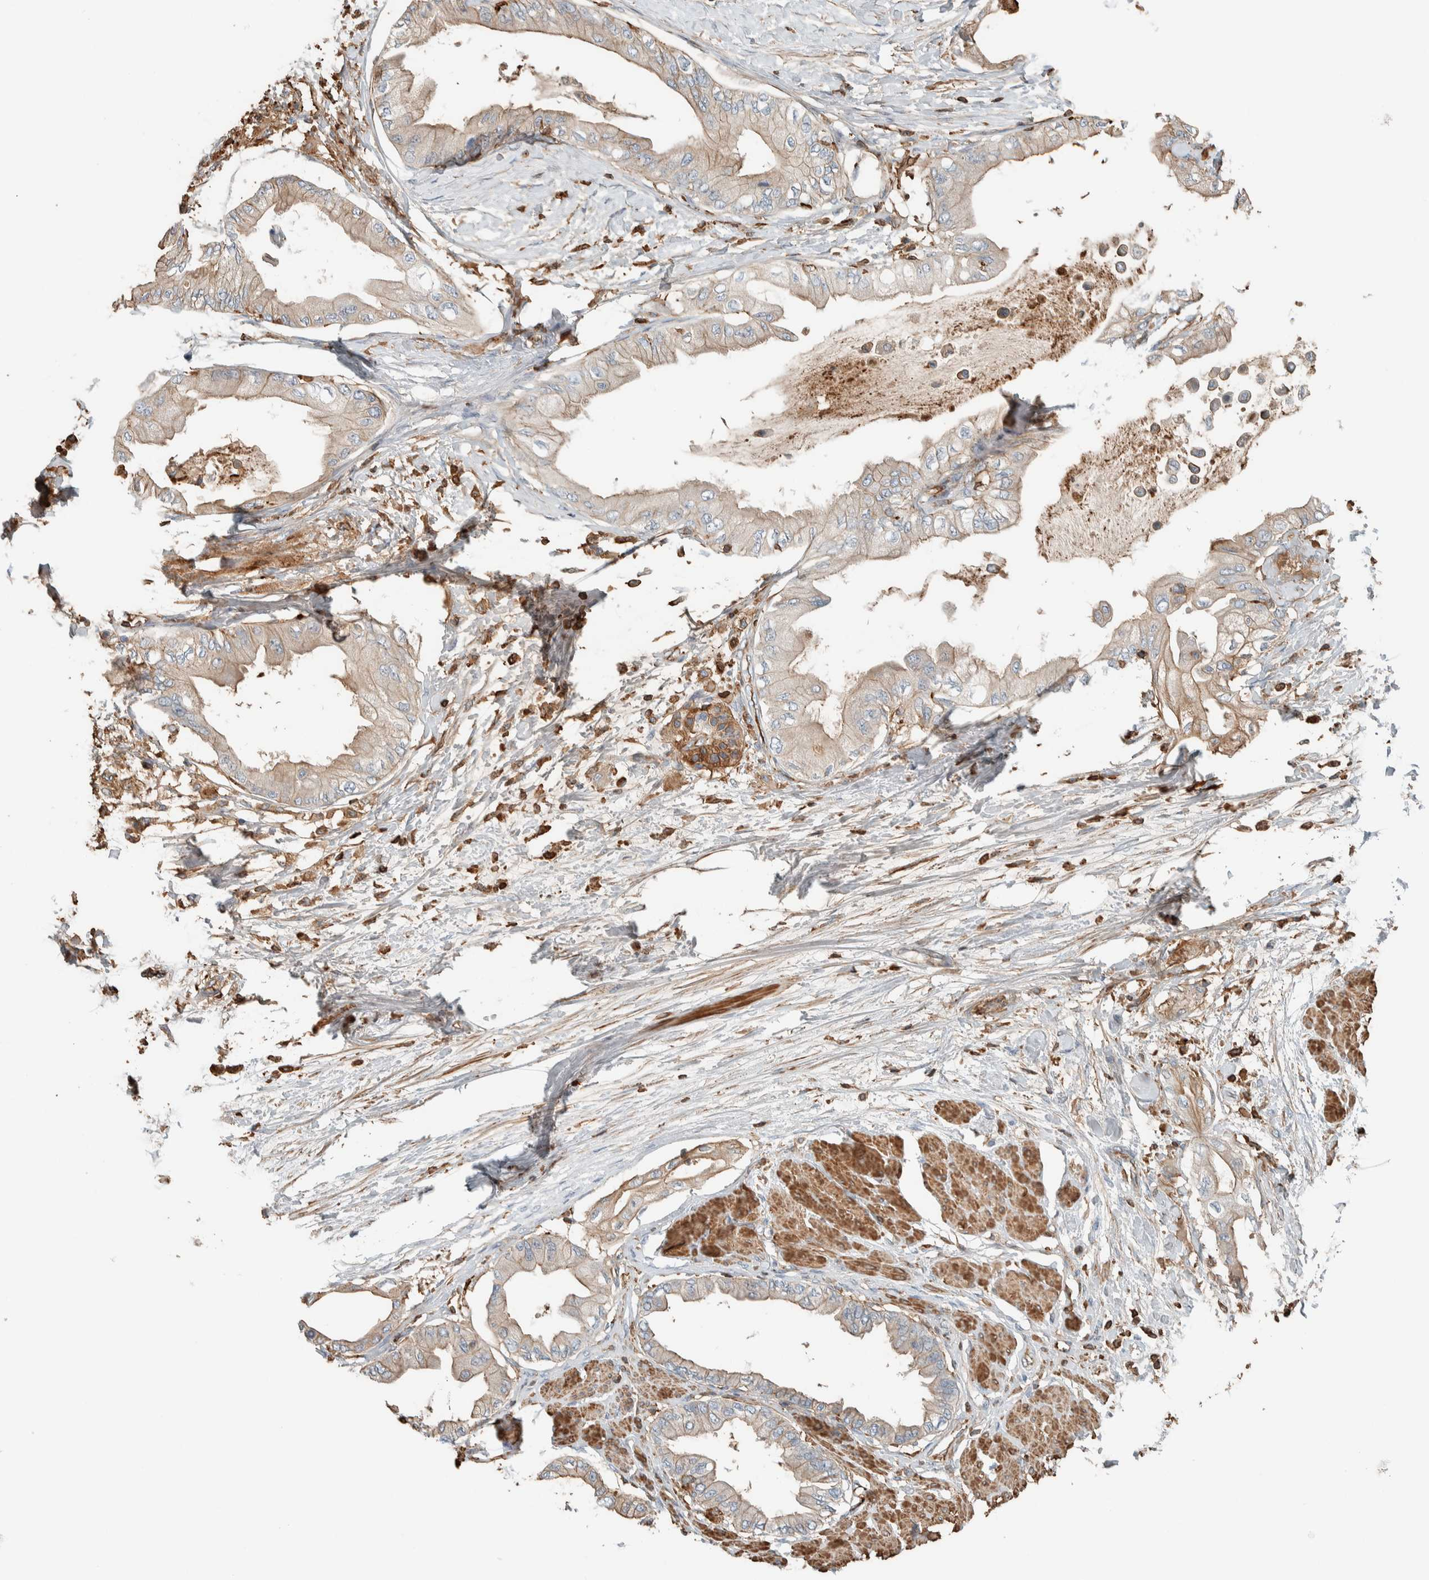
{"staining": {"intensity": "weak", "quantity": ">75%", "location": "cytoplasmic/membranous"}, "tissue": "pancreatic cancer", "cell_type": "Tumor cells", "image_type": "cancer", "snomed": [{"axis": "morphology", "description": "Normal tissue, NOS"}, {"axis": "morphology", "description": "Adenocarcinoma, NOS"}, {"axis": "topography", "description": "Pancreas"}, {"axis": "topography", "description": "Duodenum"}], "caption": "The image exhibits staining of pancreatic cancer, revealing weak cytoplasmic/membranous protein expression (brown color) within tumor cells.", "gene": "CTBP2", "patient": {"sex": "female", "age": 60}}